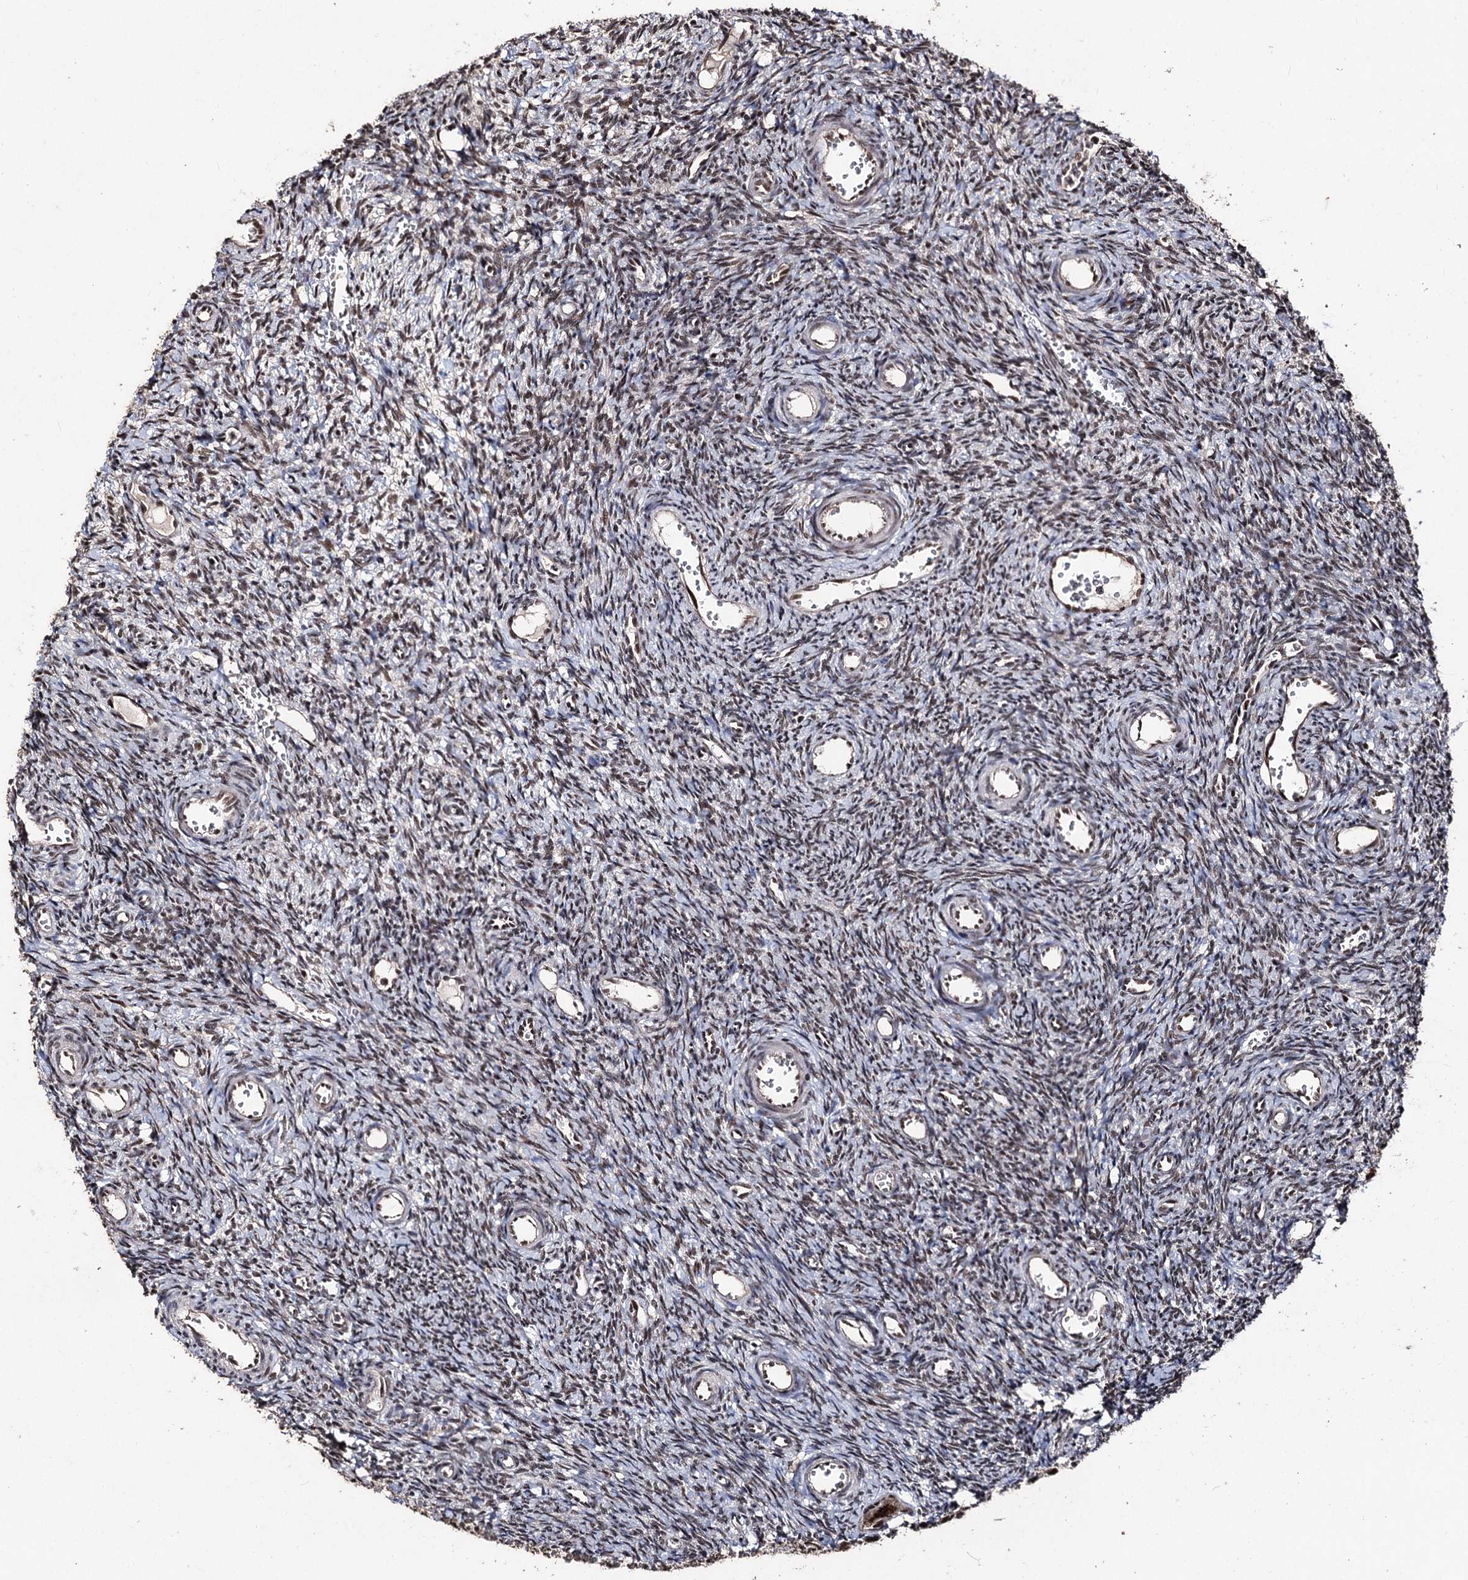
{"staining": {"intensity": "strong", "quantity": ">75%", "location": "nuclear"}, "tissue": "ovary", "cell_type": "Follicle cells", "image_type": "normal", "snomed": [{"axis": "morphology", "description": "Normal tissue, NOS"}, {"axis": "topography", "description": "Ovary"}], "caption": "An IHC micrograph of benign tissue is shown. Protein staining in brown labels strong nuclear positivity in ovary within follicle cells.", "gene": "U2SURP", "patient": {"sex": "female", "age": 39}}